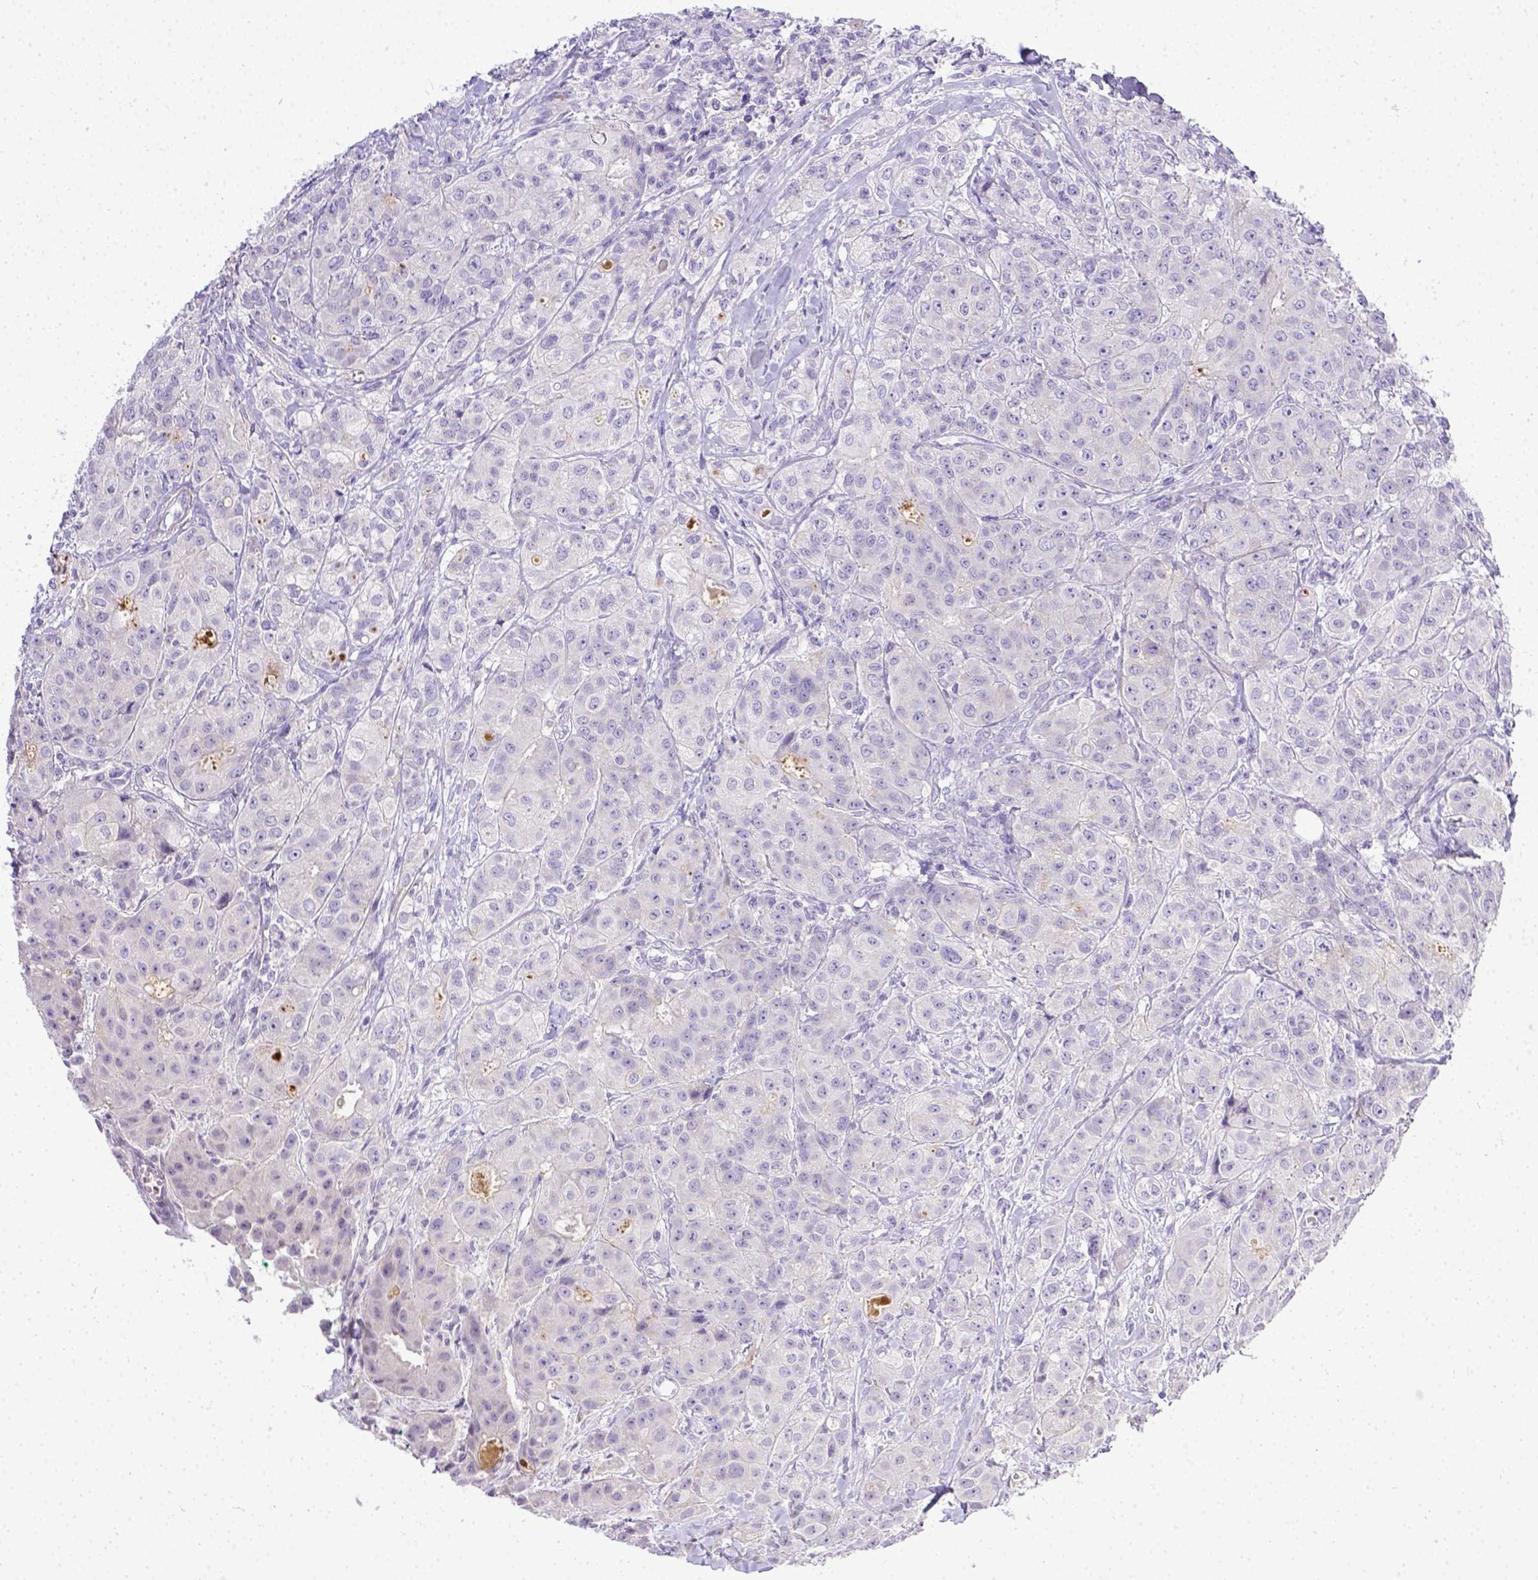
{"staining": {"intensity": "negative", "quantity": "none", "location": "none"}, "tissue": "breast cancer", "cell_type": "Tumor cells", "image_type": "cancer", "snomed": [{"axis": "morphology", "description": "Duct carcinoma"}, {"axis": "topography", "description": "Breast"}], "caption": "DAB (3,3'-diaminobenzidine) immunohistochemical staining of breast cancer (invasive ductal carcinoma) displays no significant expression in tumor cells.", "gene": "BTN1A1", "patient": {"sex": "female", "age": 43}}